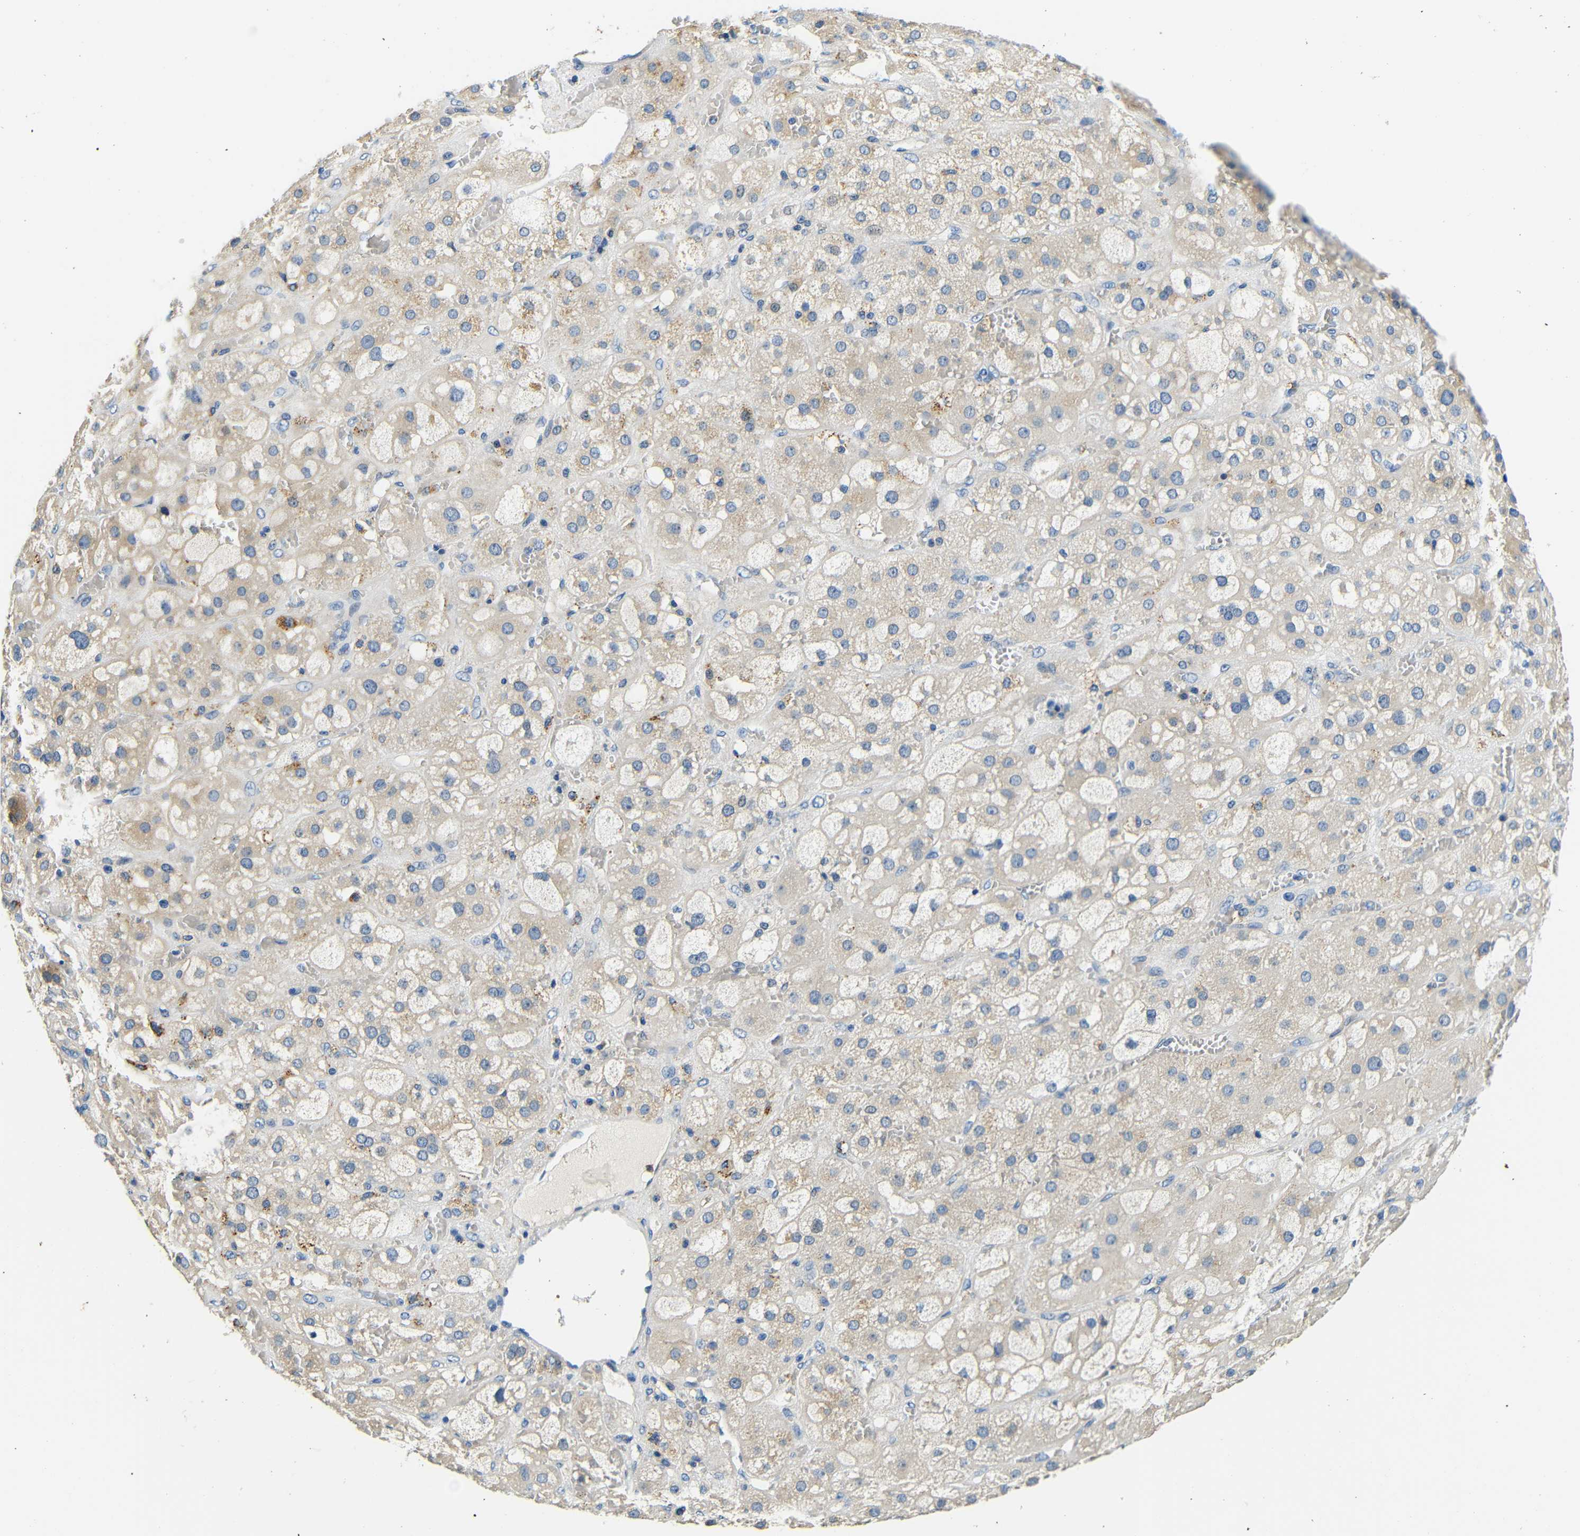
{"staining": {"intensity": "weak", "quantity": "25%-75%", "location": "cytoplasmic/membranous"}, "tissue": "adrenal gland", "cell_type": "Glandular cells", "image_type": "normal", "snomed": [{"axis": "morphology", "description": "Normal tissue, NOS"}, {"axis": "topography", "description": "Adrenal gland"}], "caption": "Immunohistochemistry (IHC) (DAB) staining of normal adrenal gland reveals weak cytoplasmic/membranous protein expression in about 25%-75% of glandular cells.", "gene": "FMO5", "patient": {"sex": "female", "age": 47}}